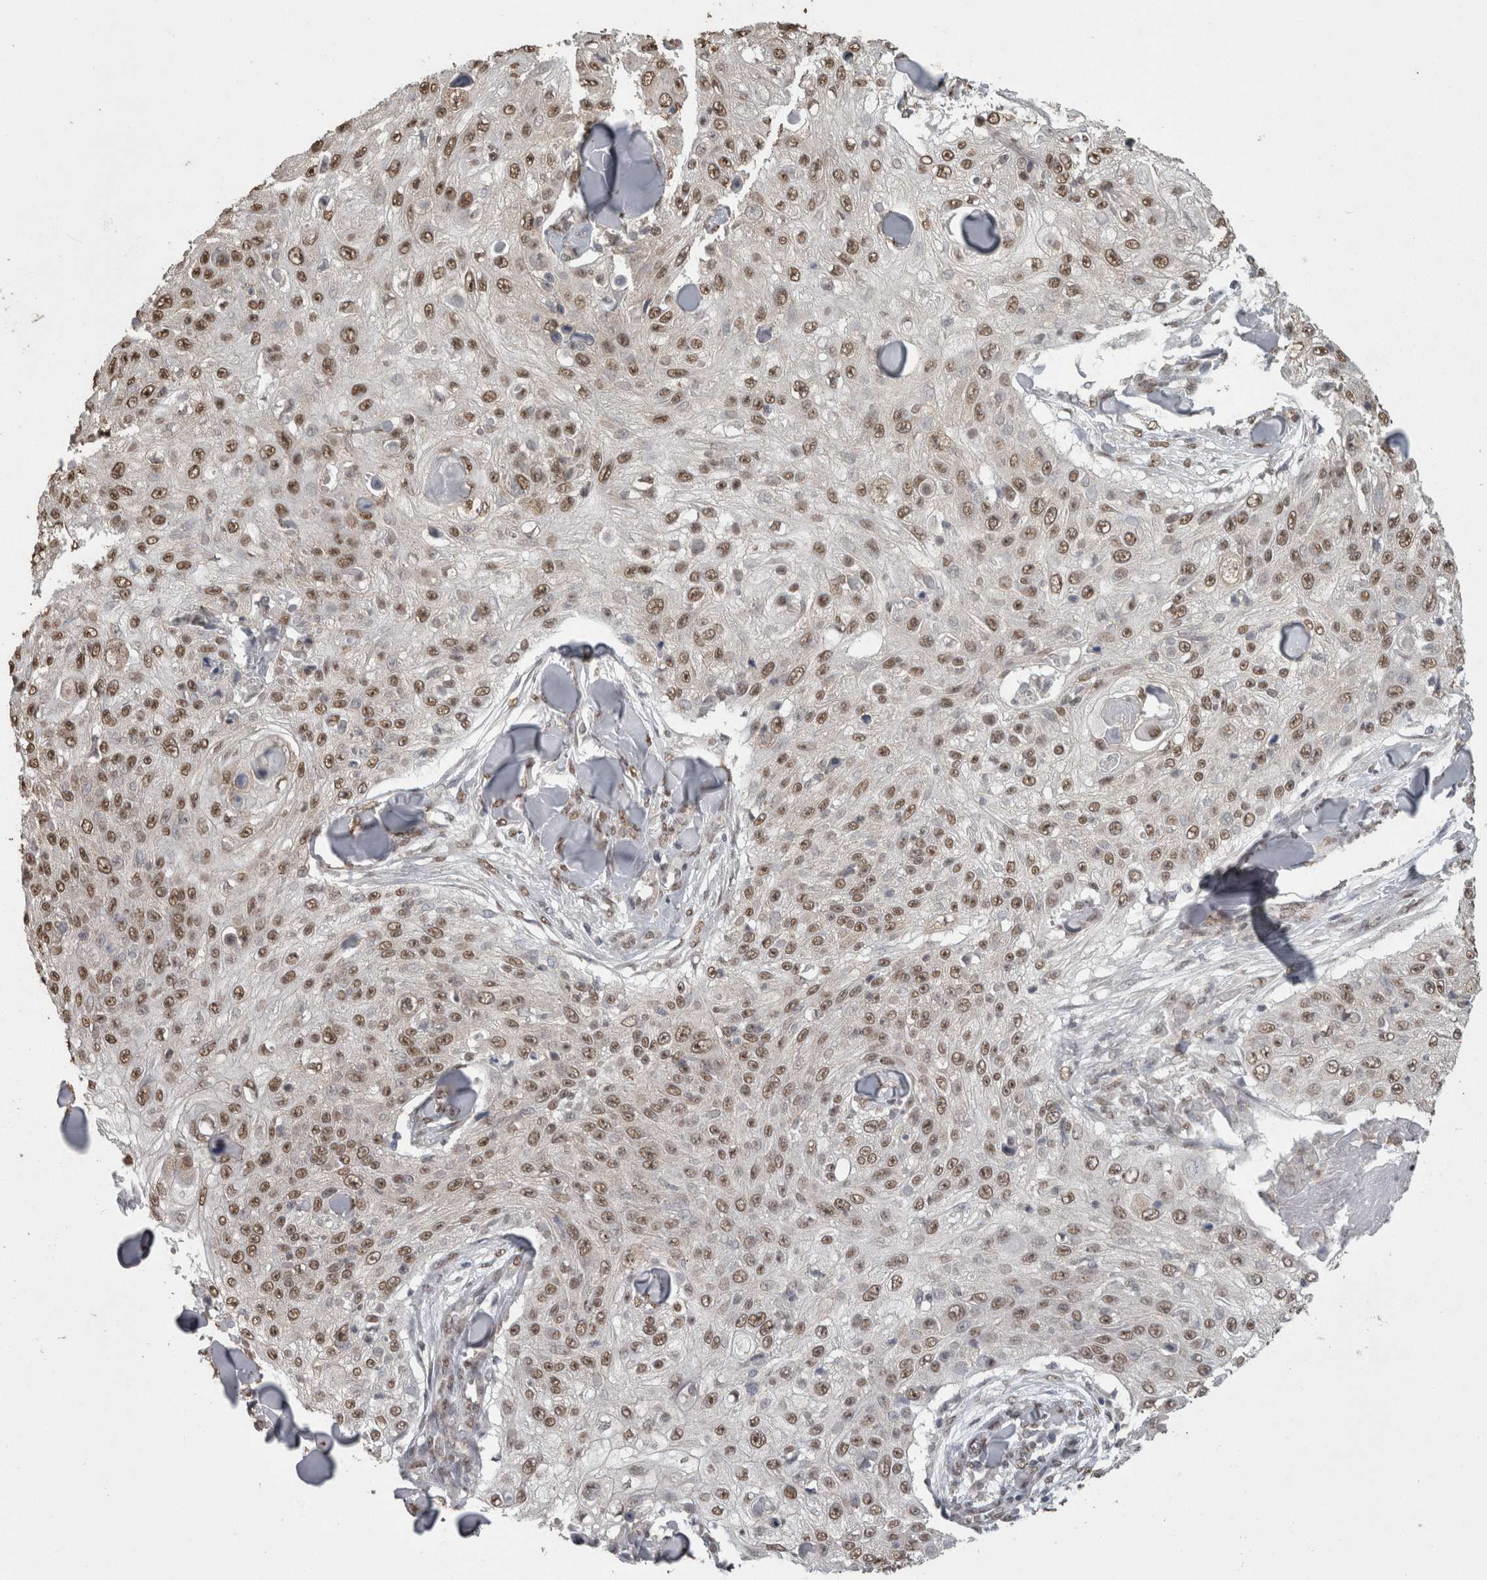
{"staining": {"intensity": "moderate", "quantity": ">75%", "location": "nuclear"}, "tissue": "skin cancer", "cell_type": "Tumor cells", "image_type": "cancer", "snomed": [{"axis": "morphology", "description": "Squamous cell carcinoma, NOS"}, {"axis": "topography", "description": "Skin"}], "caption": "Protein expression analysis of human squamous cell carcinoma (skin) reveals moderate nuclear expression in approximately >75% of tumor cells. Nuclei are stained in blue.", "gene": "SMAD7", "patient": {"sex": "male", "age": 86}}